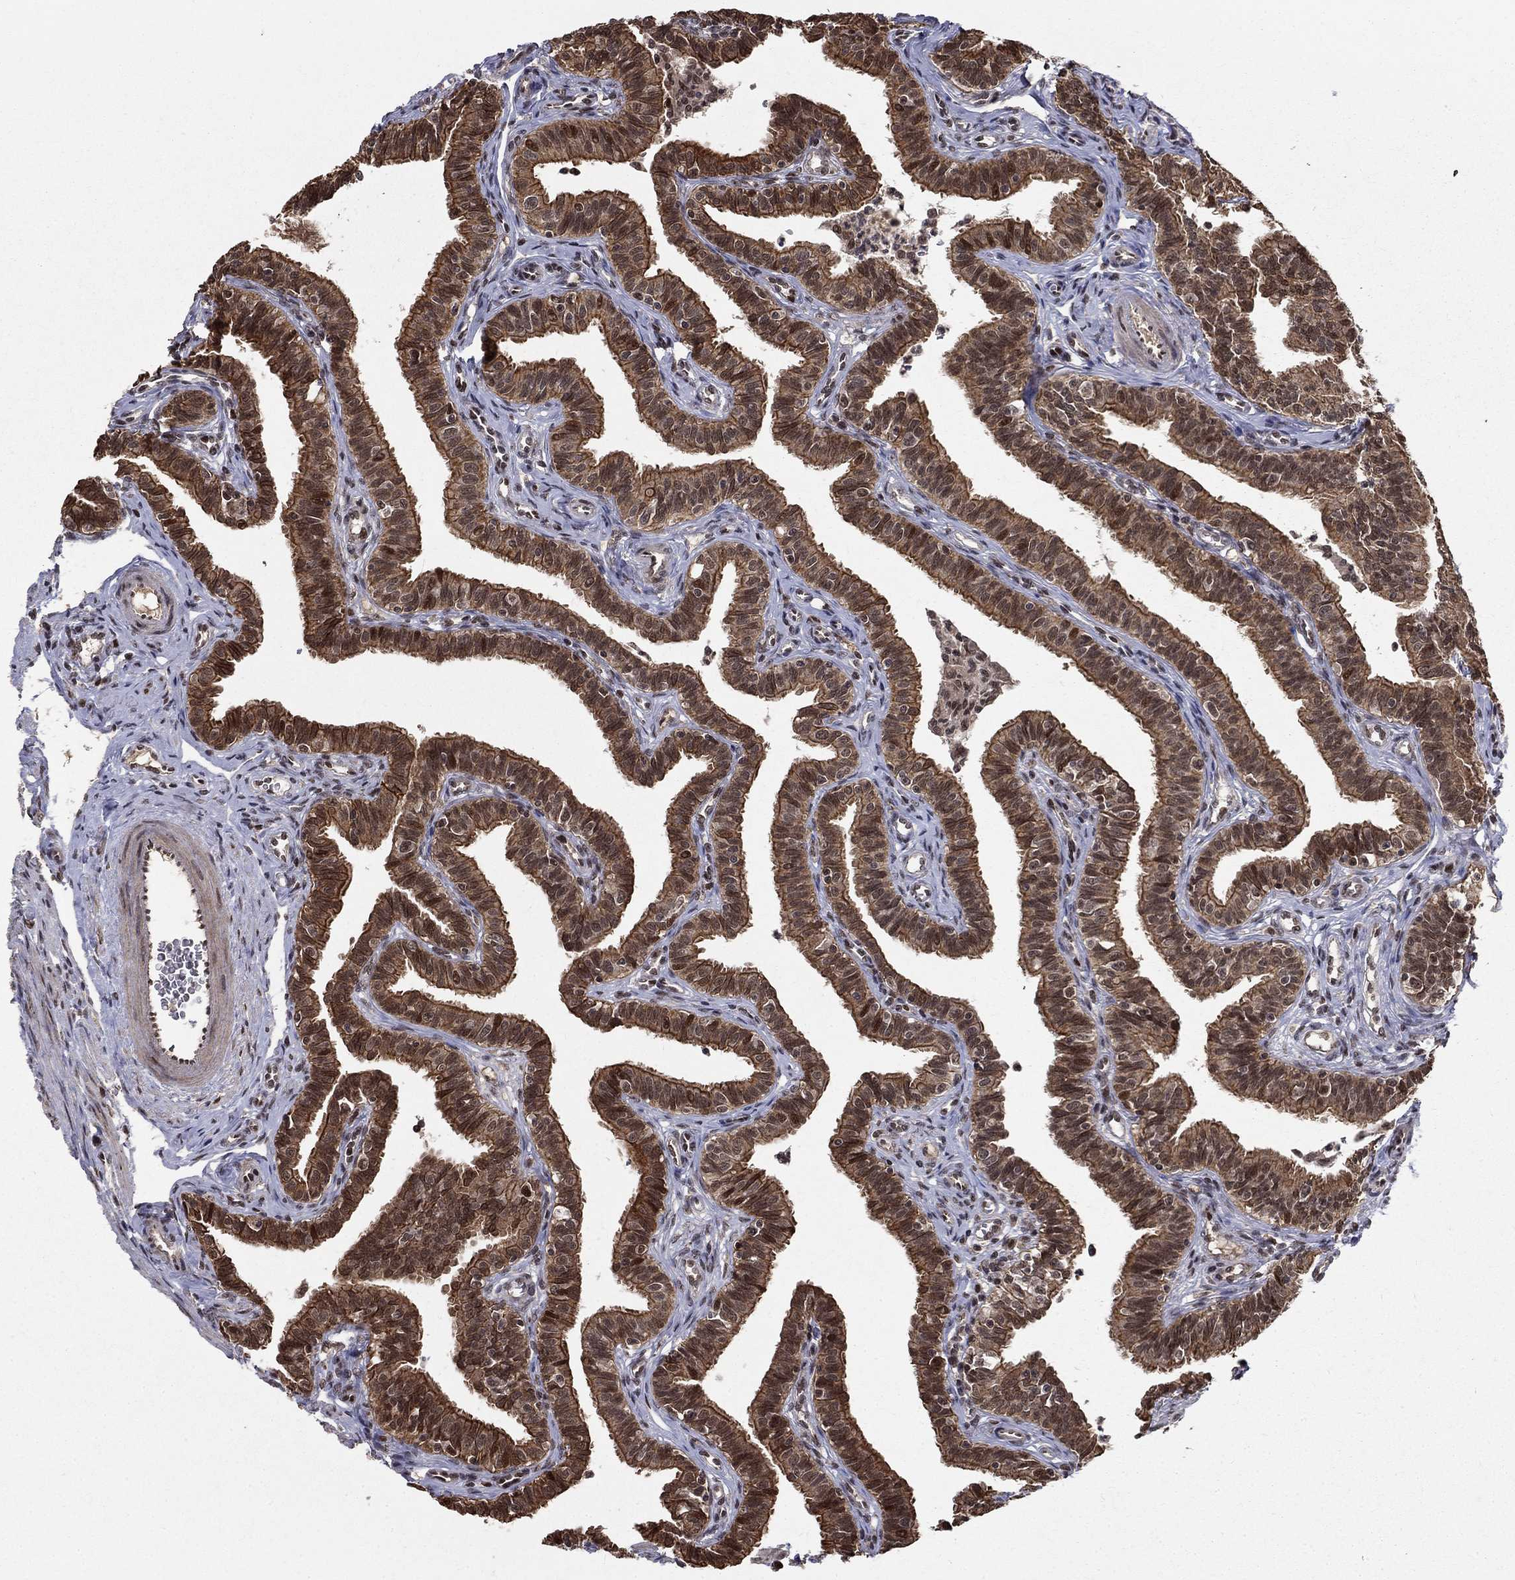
{"staining": {"intensity": "strong", "quantity": ">75%", "location": "cytoplasmic/membranous,nuclear"}, "tissue": "fallopian tube", "cell_type": "Glandular cells", "image_type": "normal", "snomed": [{"axis": "morphology", "description": "Normal tissue, NOS"}, {"axis": "topography", "description": "Fallopian tube"}], "caption": "Protein expression analysis of normal fallopian tube shows strong cytoplasmic/membranous,nuclear staining in approximately >75% of glandular cells.", "gene": "CDCA7L", "patient": {"sex": "female", "age": 36}}